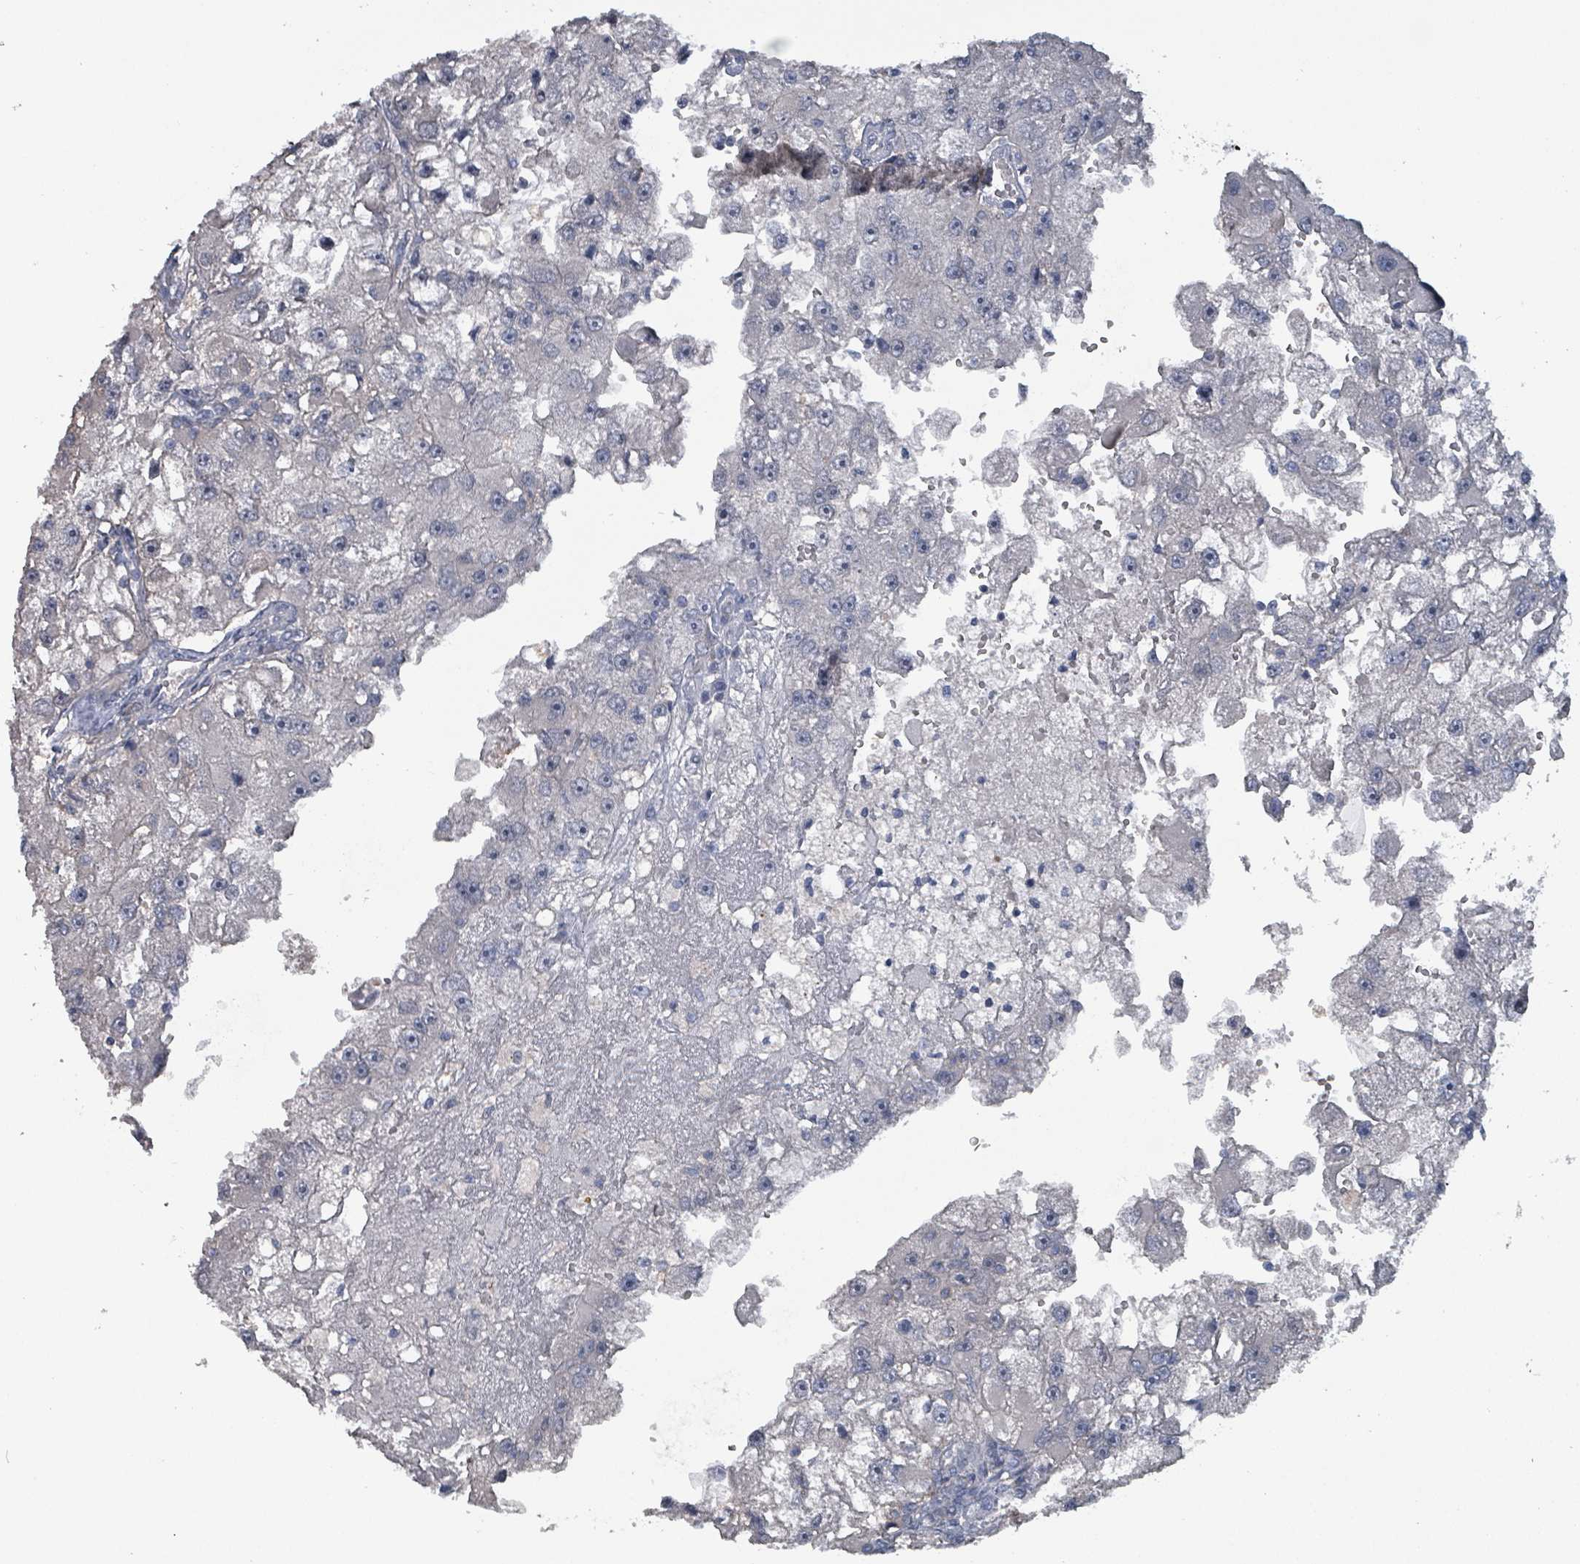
{"staining": {"intensity": "negative", "quantity": "none", "location": "none"}, "tissue": "renal cancer", "cell_type": "Tumor cells", "image_type": "cancer", "snomed": [{"axis": "morphology", "description": "Adenocarcinoma, NOS"}, {"axis": "topography", "description": "Kidney"}], "caption": "IHC of human renal adenocarcinoma shows no staining in tumor cells. (Immunohistochemistry (ihc), brightfield microscopy, high magnification).", "gene": "BIVM", "patient": {"sex": "male", "age": 63}}